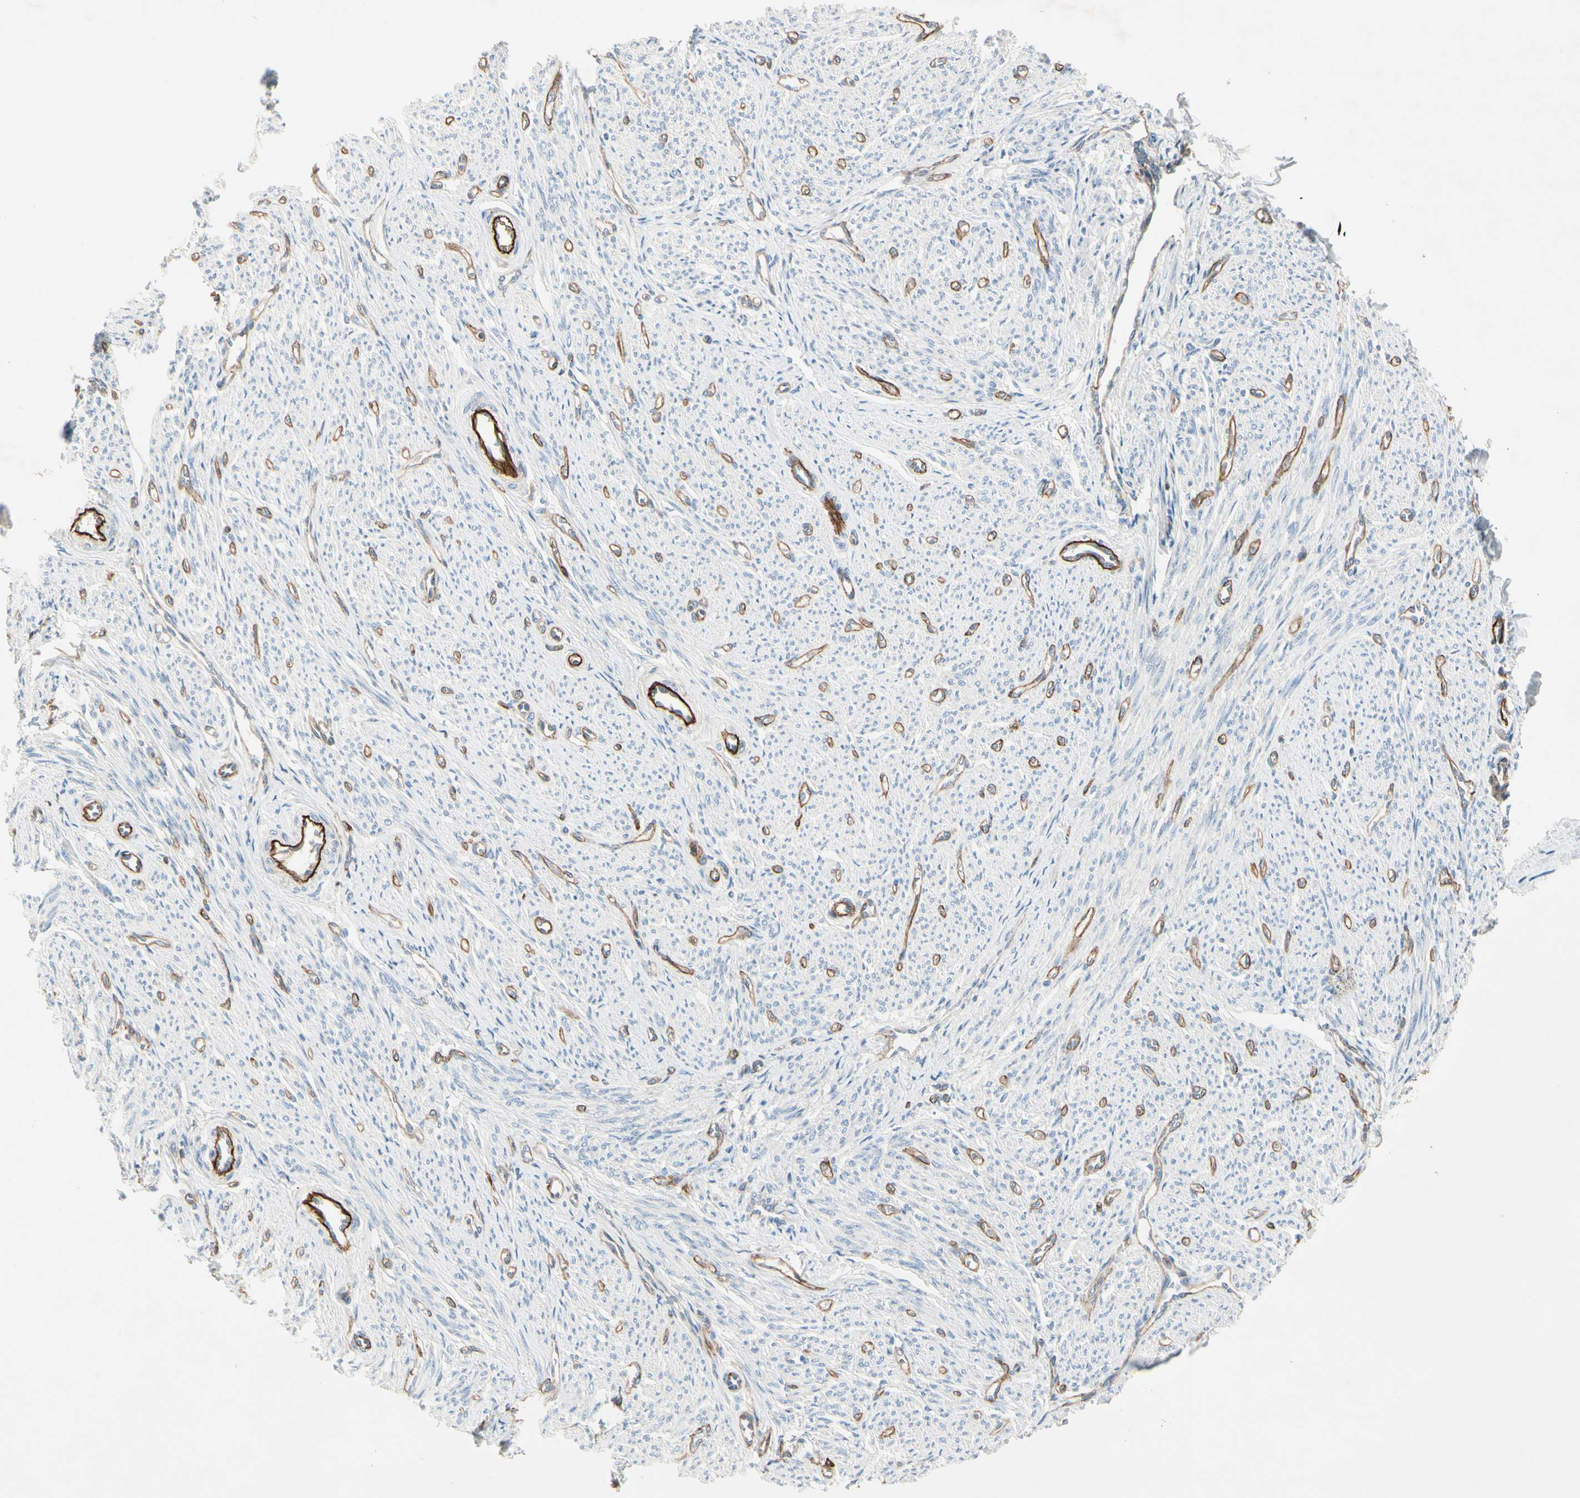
{"staining": {"intensity": "negative", "quantity": "none", "location": "none"}, "tissue": "smooth muscle", "cell_type": "Smooth muscle cells", "image_type": "normal", "snomed": [{"axis": "morphology", "description": "Normal tissue, NOS"}, {"axis": "topography", "description": "Smooth muscle"}], "caption": "The immunohistochemistry image has no significant positivity in smooth muscle cells of smooth muscle.", "gene": "CD93", "patient": {"sex": "female", "age": 65}}